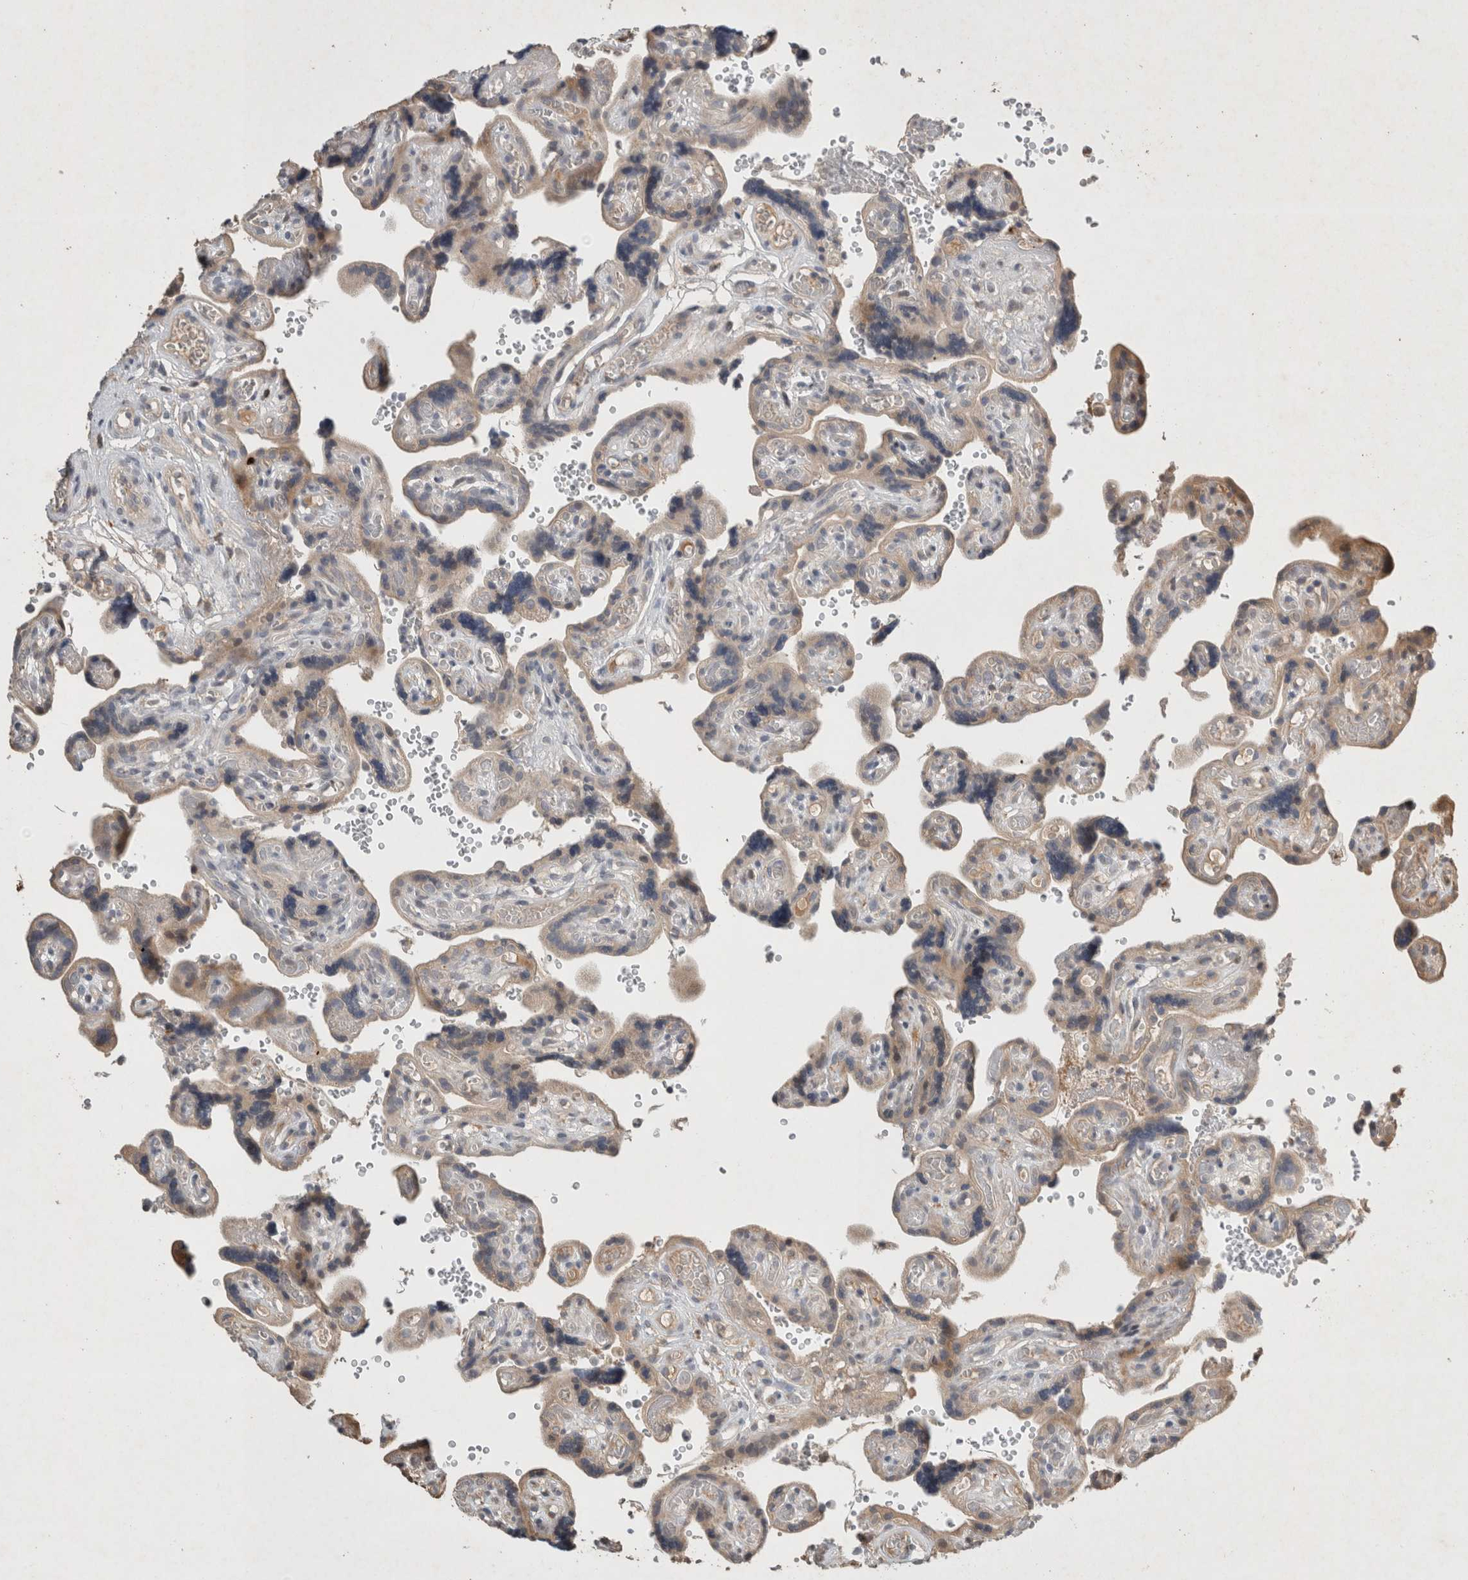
{"staining": {"intensity": "moderate", "quantity": ">75%", "location": "cytoplasmic/membranous"}, "tissue": "placenta", "cell_type": "Decidual cells", "image_type": "normal", "snomed": [{"axis": "morphology", "description": "Normal tissue, NOS"}, {"axis": "topography", "description": "Placenta"}], "caption": "Brown immunohistochemical staining in normal placenta demonstrates moderate cytoplasmic/membranous staining in approximately >75% of decidual cells.", "gene": "SERAC1", "patient": {"sex": "female", "age": 30}}